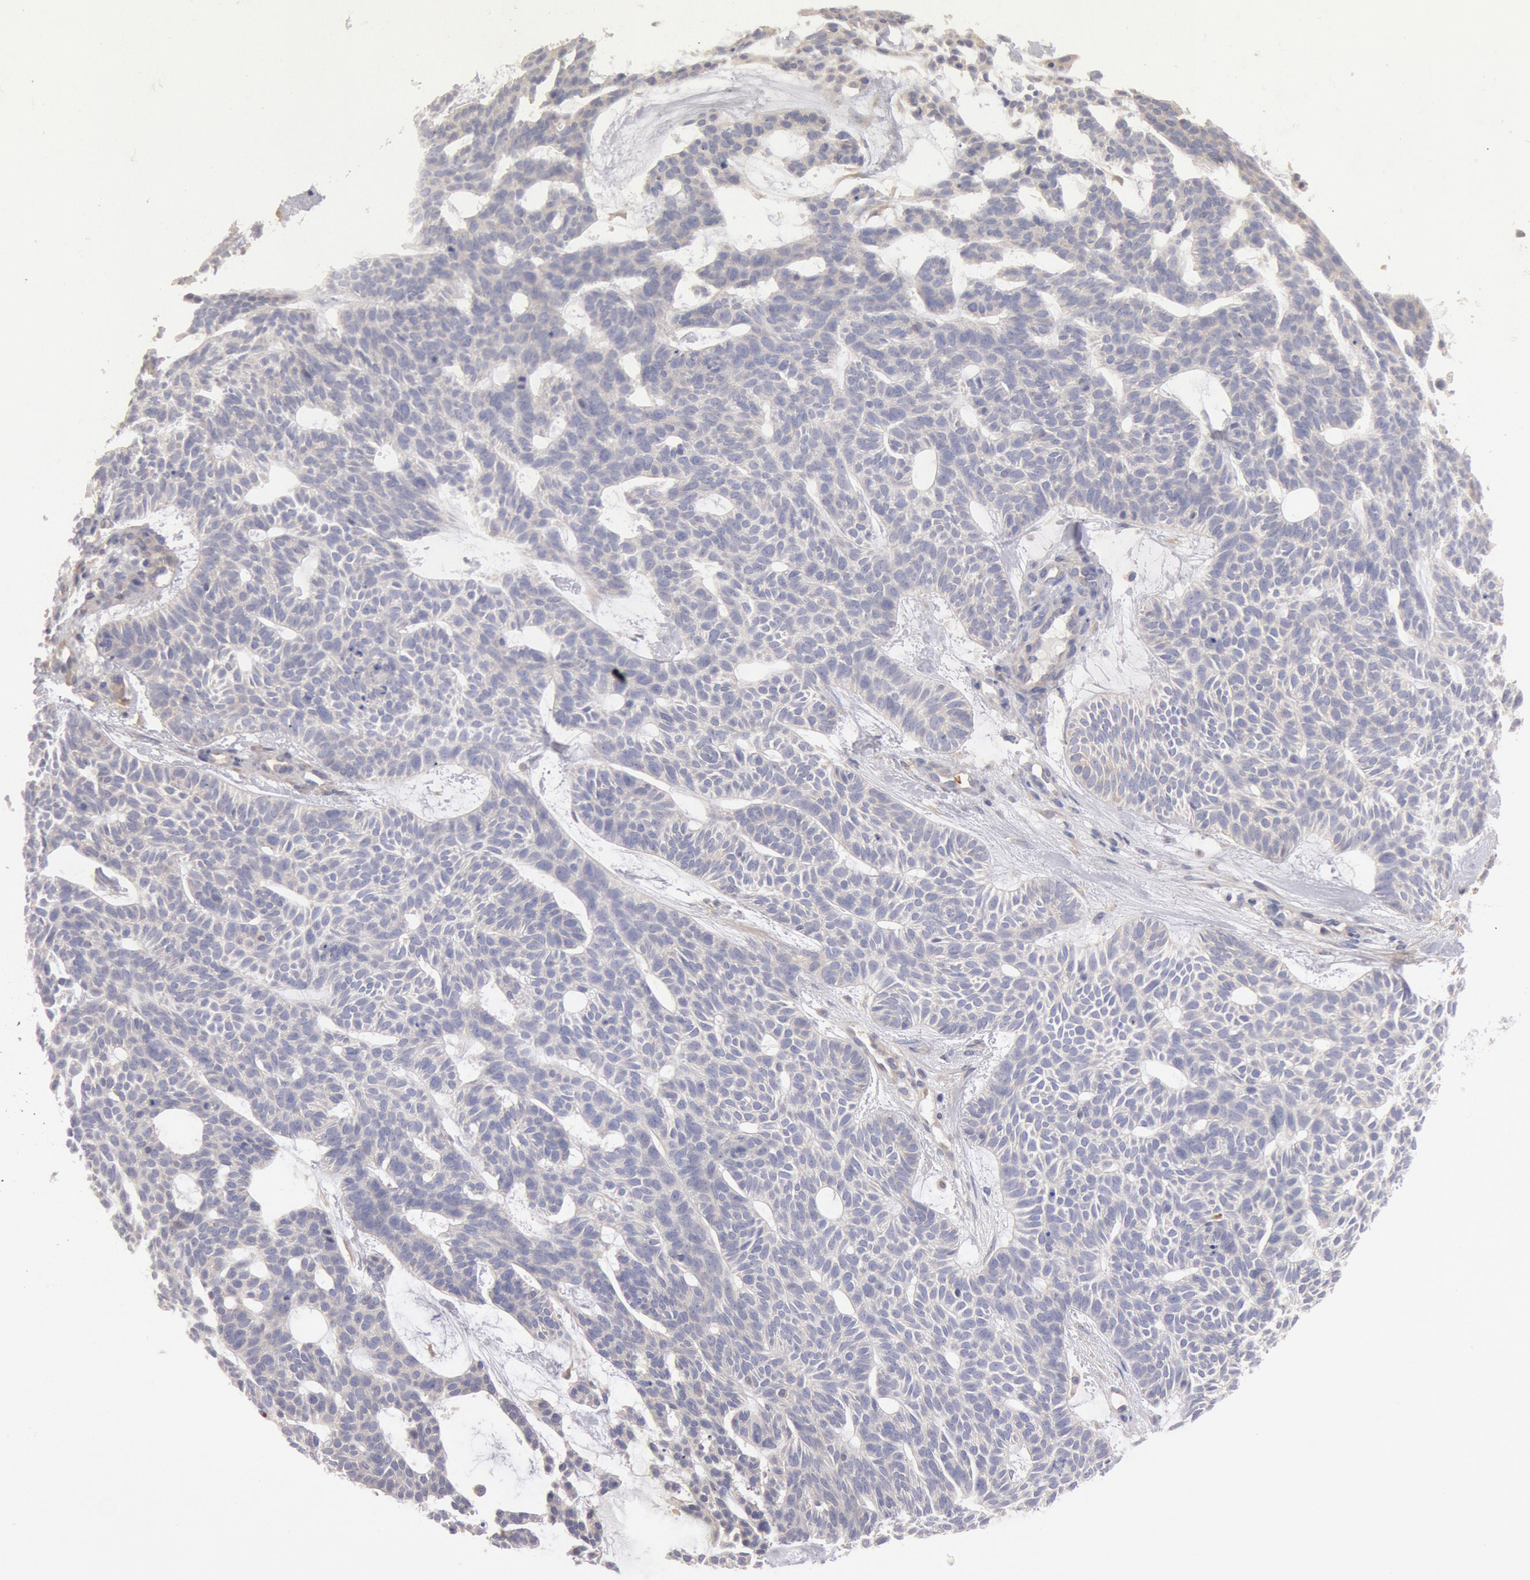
{"staining": {"intensity": "negative", "quantity": "none", "location": "none"}, "tissue": "skin cancer", "cell_type": "Tumor cells", "image_type": "cancer", "snomed": [{"axis": "morphology", "description": "Basal cell carcinoma"}, {"axis": "topography", "description": "Skin"}], "caption": "This is an immunohistochemistry image of human skin cancer (basal cell carcinoma). There is no staining in tumor cells.", "gene": "TMED8", "patient": {"sex": "male", "age": 75}}